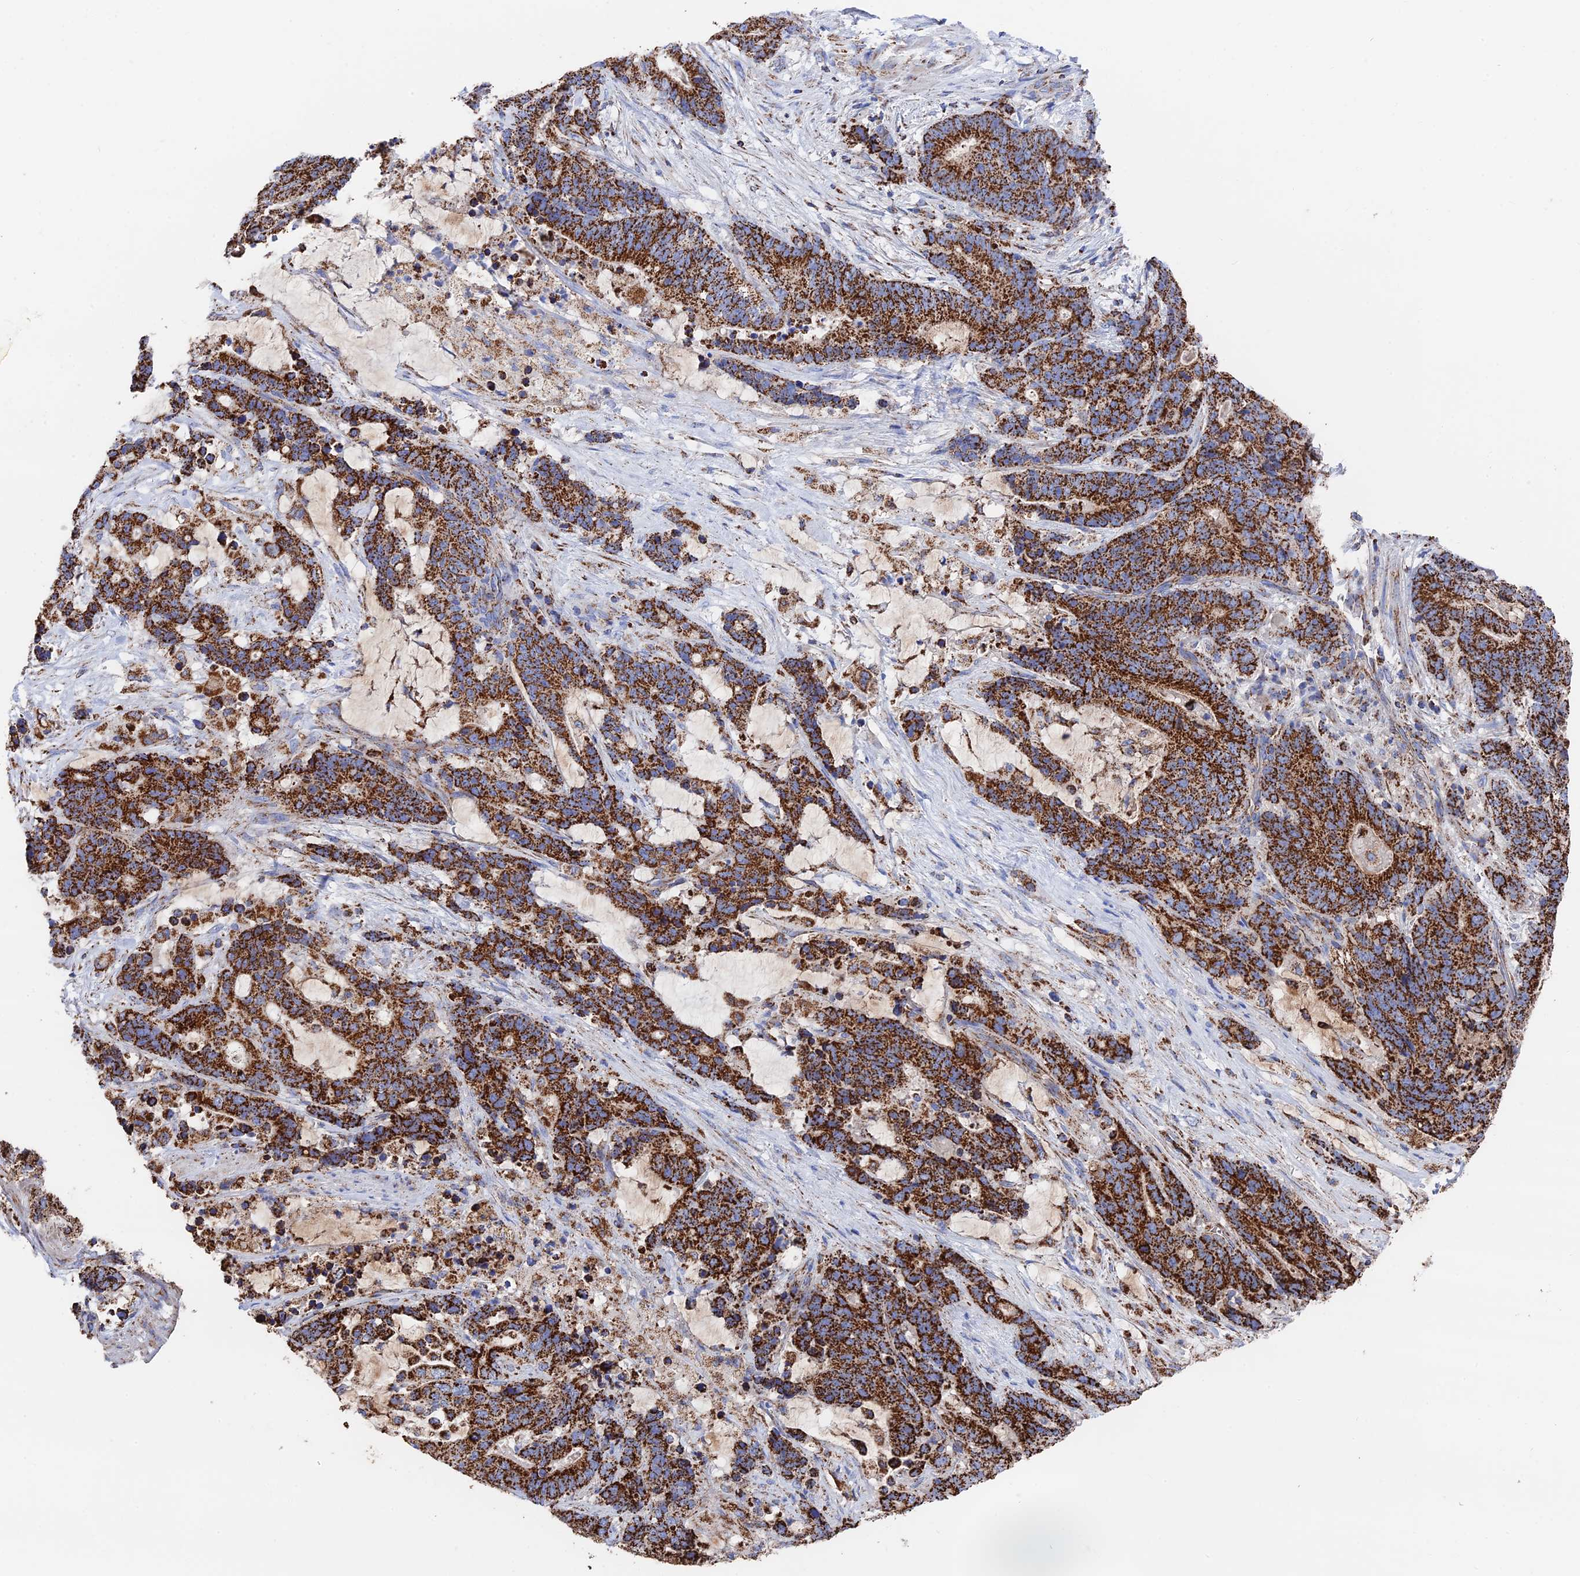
{"staining": {"intensity": "strong", "quantity": ">75%", "location": "cytoplasmic/membranous"}, "tissue": "stomach cancer", "cell_type": "Tumor cells", "image_type": "cancer", "snomed": [{"axis": "morphology", "description": "Adenocarcinoma, NOS"}, {"axis": "topography", "description": "Stomach"}], "caption": "Human stomach cancer (adenocarcinoma) stained with a brown dye exhibits strong cytoplasmic/membranous positive positivity in approximately >75% of tumor cells.", "gene": "HAUS8", "patient": {"sex": "female", "age": 76}}